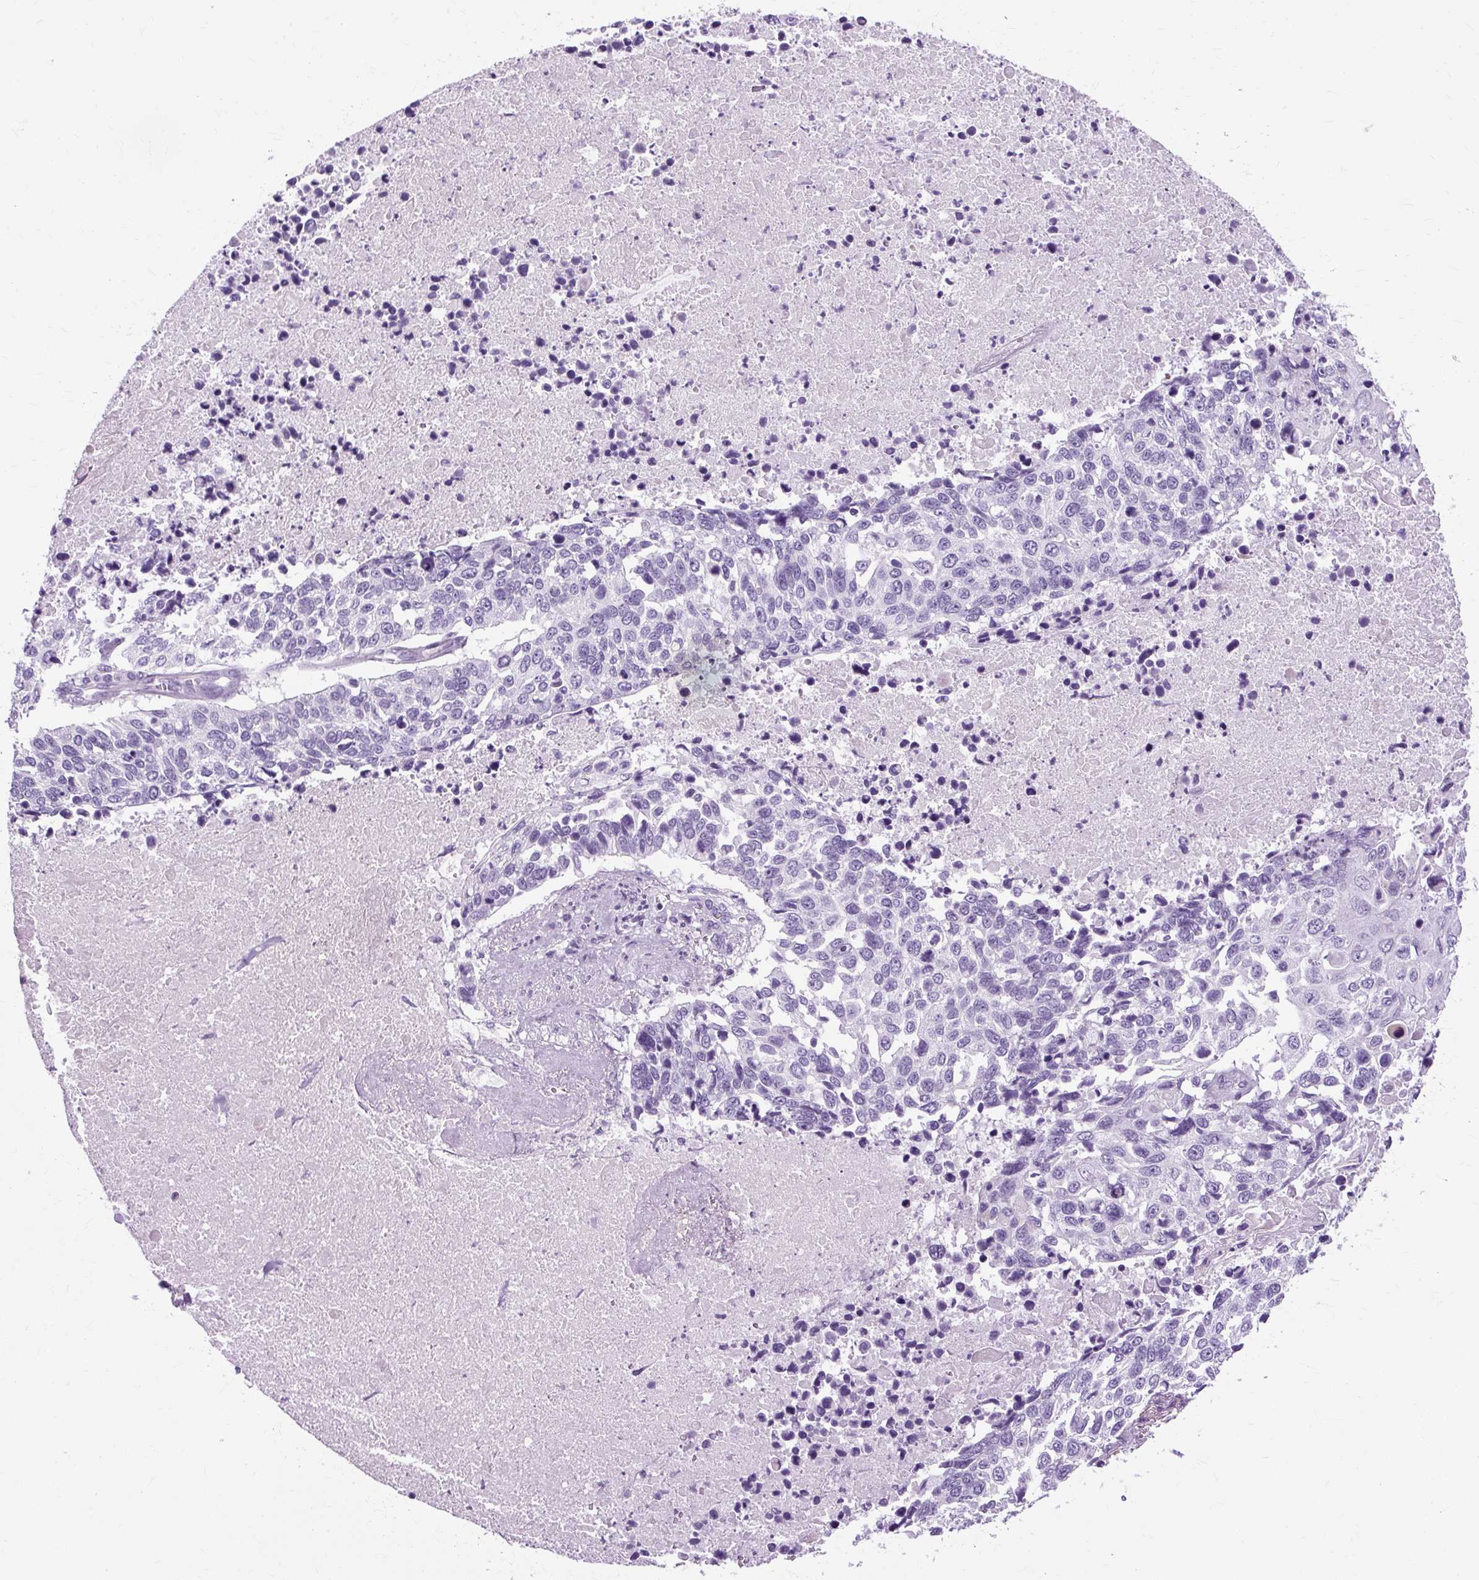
{"staining": {"intensity": "negative", "quantity": "none", "location": "none"}, "tissue": "lung cancer", "cell_type": "Tumor cells", "image_type": "cancer", "snomed": [{"axis": "morphology", "description": "Squamous cell carcinoma, NOS"}, {"axis": "topography", "description": "Lung"}], "caption": "DAB (3,3'-diaminobenzidine) immunohistochemical staining of human squamous cell carcinoma (lung) exhibits no significant staining in tumor cells. (Brightfield microscopy of DAB (3,3'-diaminobenzidine) IHC at high magnification).", "gene": "TMEM89", "patient": {"sex": "male", "age": 62}}